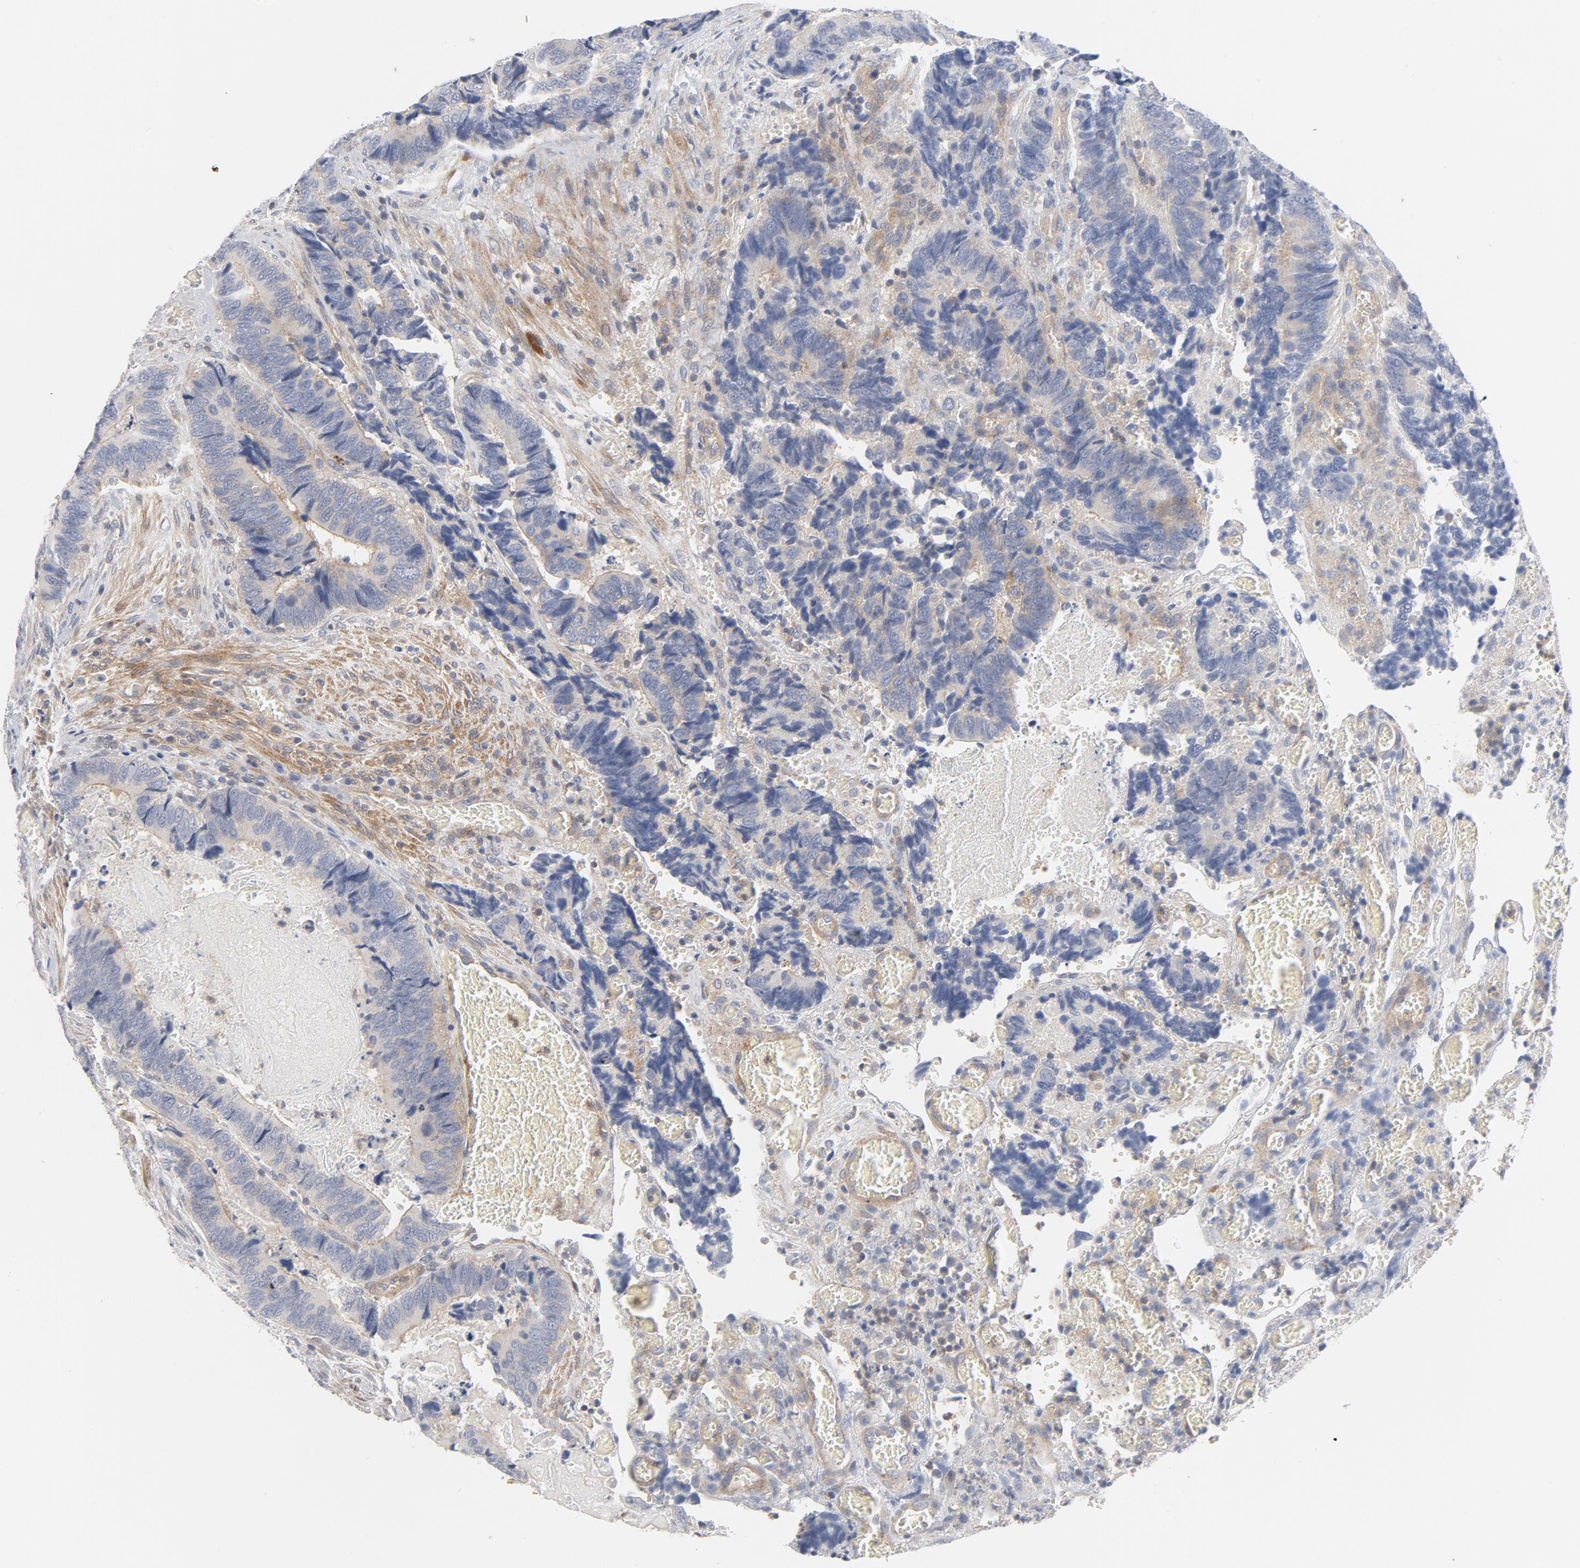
{"staining": {"intensity": "weak", "quantity": "25%-75%", "location": "cytoplasmic/membranous"}, "tissue": "colorectal cancer", "cell_type": "Tumor cells", "image_type": "cancer", "snomed": [{"axis": "morphology", "description": "Adenocarcinoma, NOS"}, {"axis": "topography", "description": "Colon"}], "caption": "IHC photomicrograph of colorectal cancer (adenocarcinoma) stained for a protein (brown), which reveals low levels of weak cytoplasmic/membranous expression in about 25%-75% of tumor cells.", "gene": "ROCK1", "patient": {"sex": "male", "age": 72}}